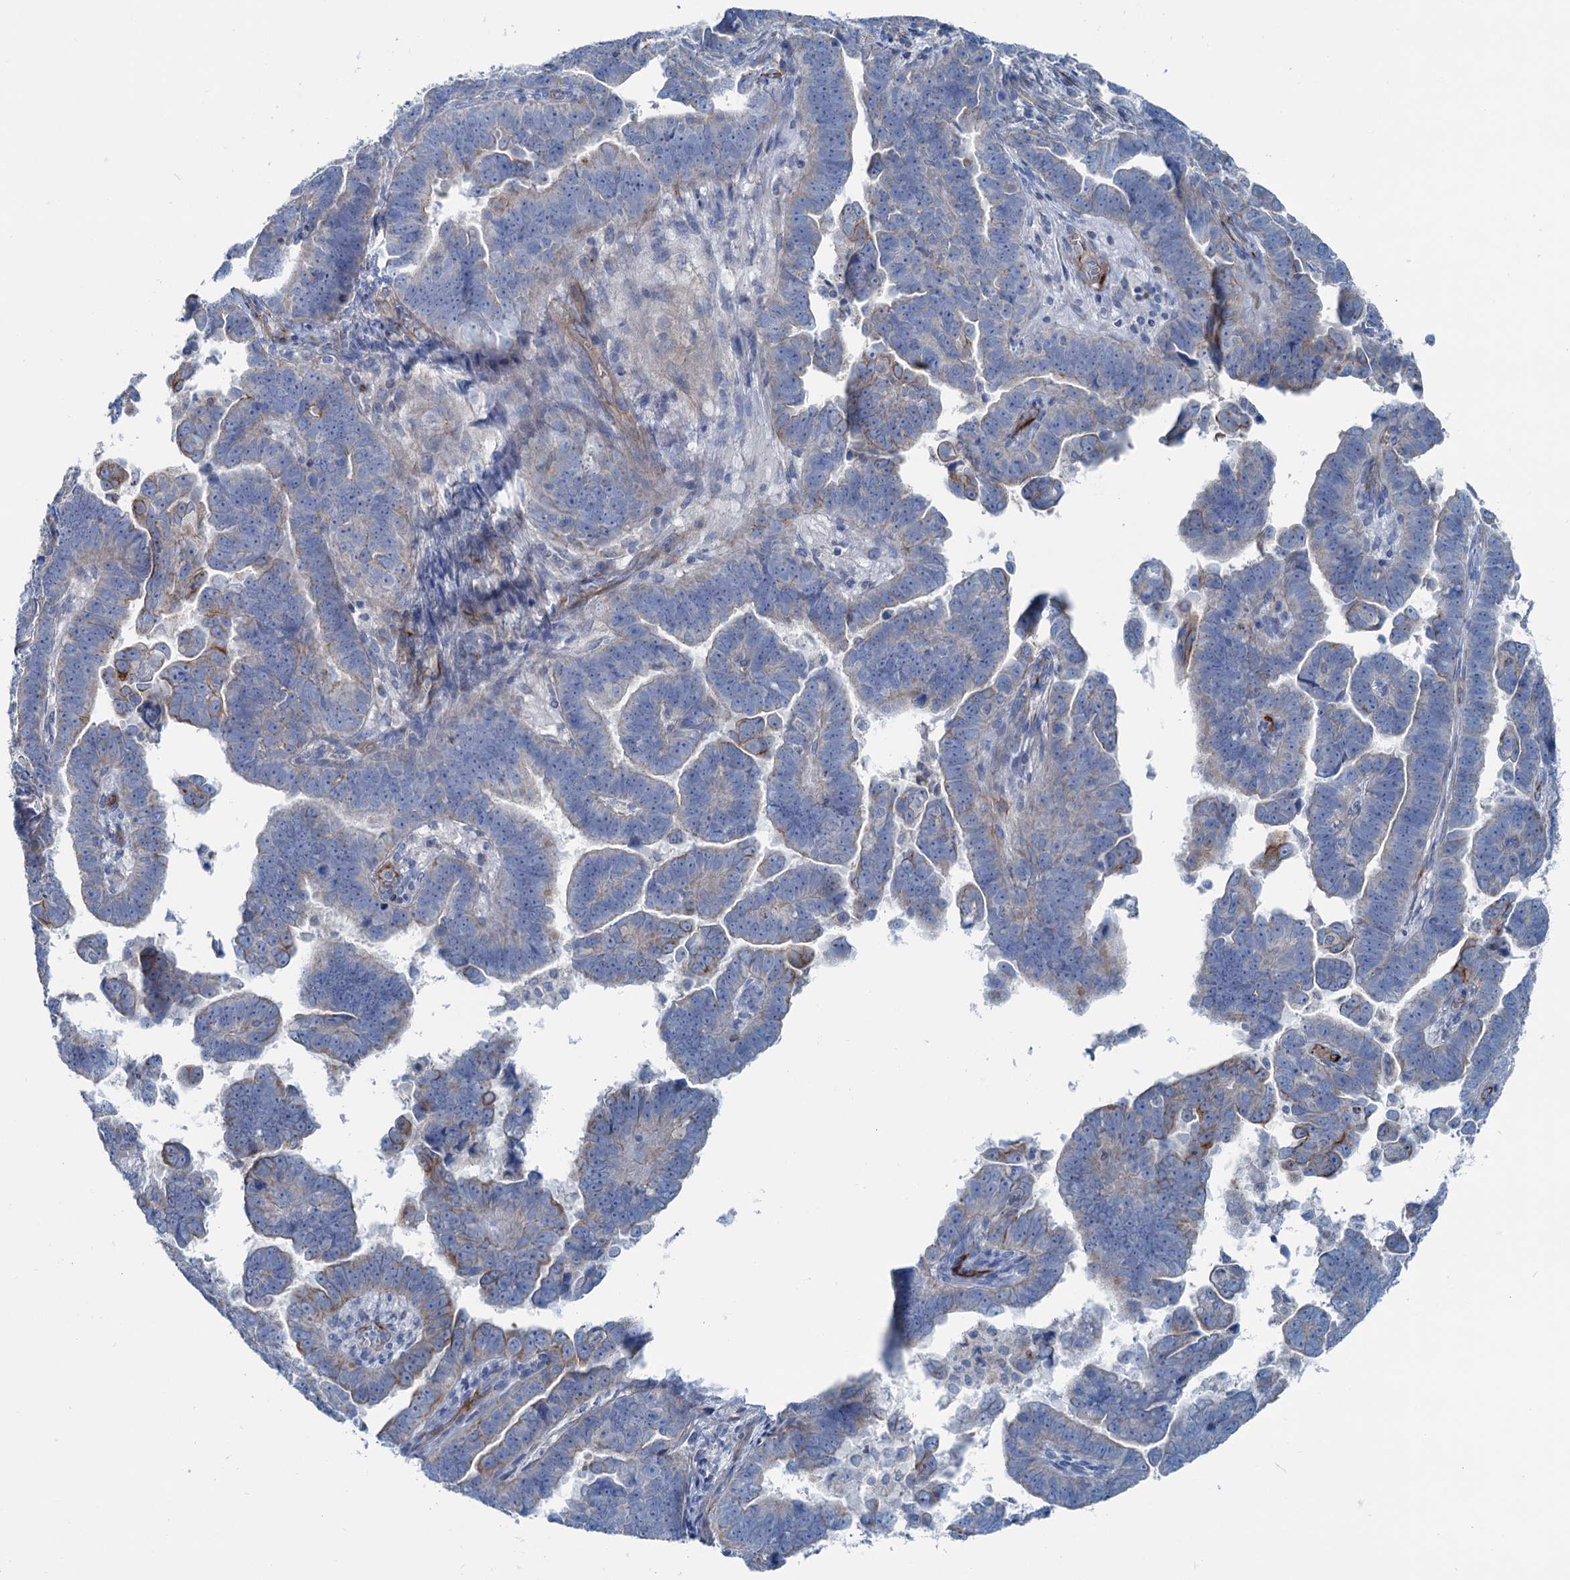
{"staining": {"intensity": "weak", "quantity": "<25%", "location": "cytoplasmic/membranous"}, "tissue": "endometrial cancer", "cell_type": "Tumor cells", "image_type": "cancer", "snomed": [{"axis": "morphology", "description": "Adenocarcinoma, NOS"}, {"axis": "topography", "description": "Endometrium"}], "caption": "The immunohistochemistry (IHC) image has no significant staining in tumor cells of adenocarcinoma (endometrial) tissue.", "gene": "CALCOCO1", "patient": {"sex": "female", "age": 75}}